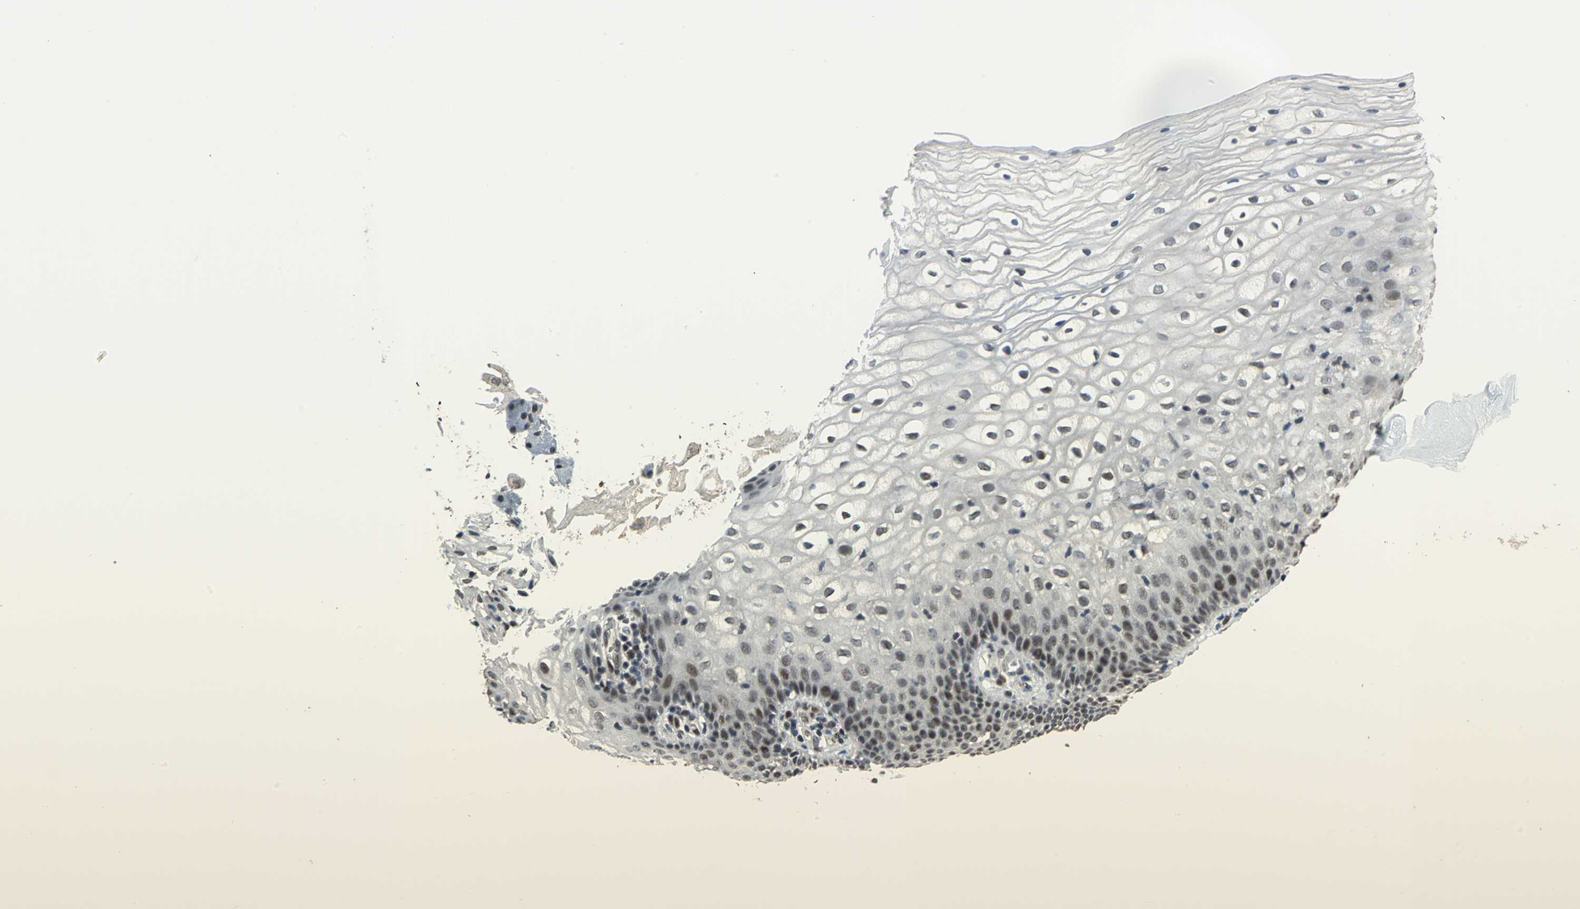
{"staining": {"intensity": "moderate", "quantity": "25%-75%", "location": "nuclear"}, "tissue": "vagina", "cell_type": "Squamous epithelial cells", "image_type": "normal", "snomed": [{"axis": "morphology", "description": "Normal tissue, NOS"}, {"axis": "topography", "description": "Vagina"}], "caption": "This micrograph reveals immunohistochemistry (IHC) staining of benign human vagina, with medium moderate nuclear expression in about 25%-75% of squamous epithelial cells.", "gene": "ELF2", "patient": {"sex": "female", "age": 34}}